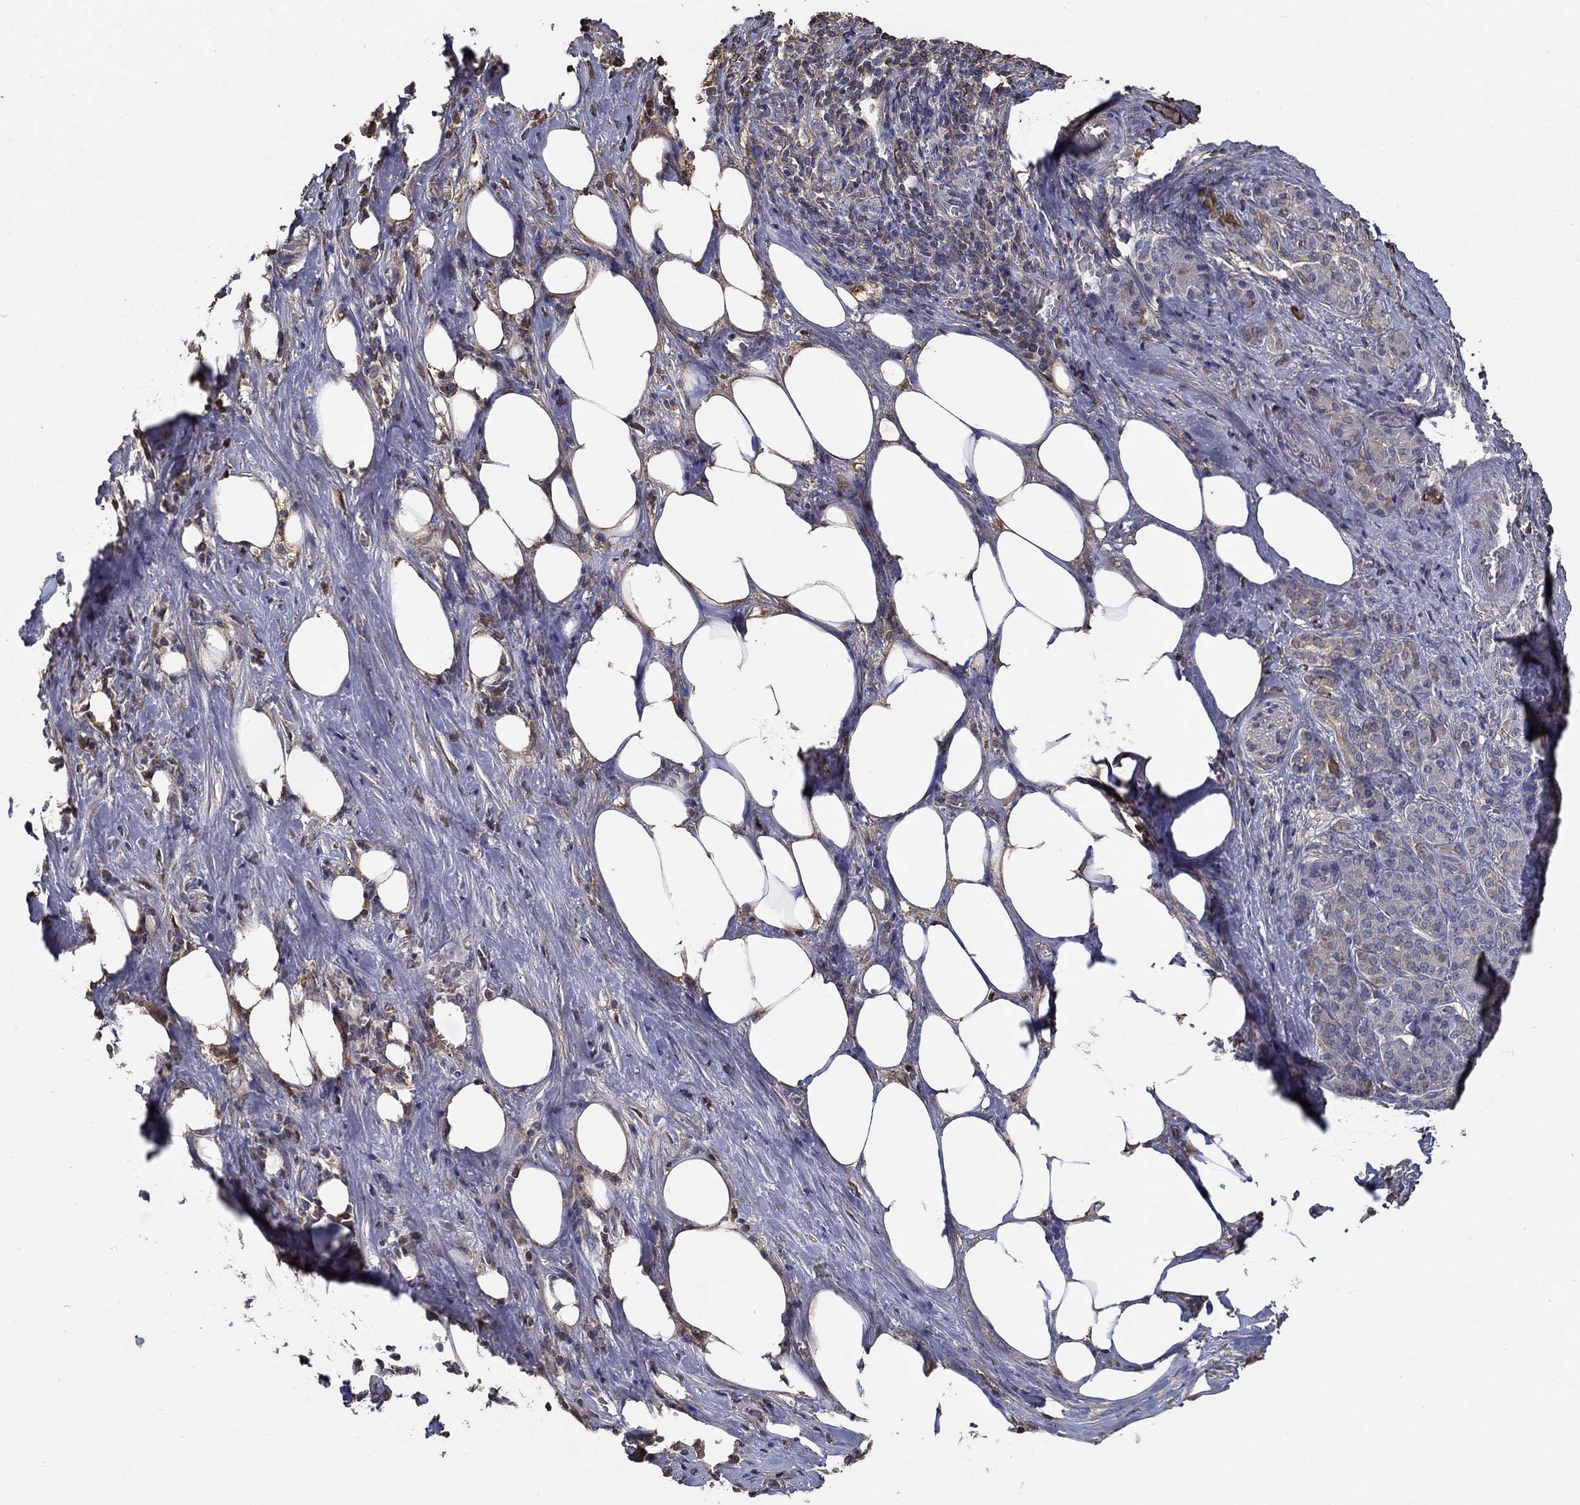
{"staining": {"intensity": "negative", "quantity": "none", "location": "none"}, "tissue": "pancreatic cancer", "cell_type": "Tumor cells", "image_type": "cancer", "snomed": [{"axis": "morphology", "description": "Adenocarcinoma, NOS"}, {"axis": "topography", "description": "Pancreas"}], "caption": "A high-resolution micrograph shows immunohistochemistry (IHC) staining of adenocarcinoma (pancreatic), which shows no significant positivity in tumor cells. (Brightfield microscopy of DAB (3,3'-diaminobenzidine) immunohistochemistry at high magnification).", "gene": "IL10", "patient": {"sex": "male", "age": 57}}